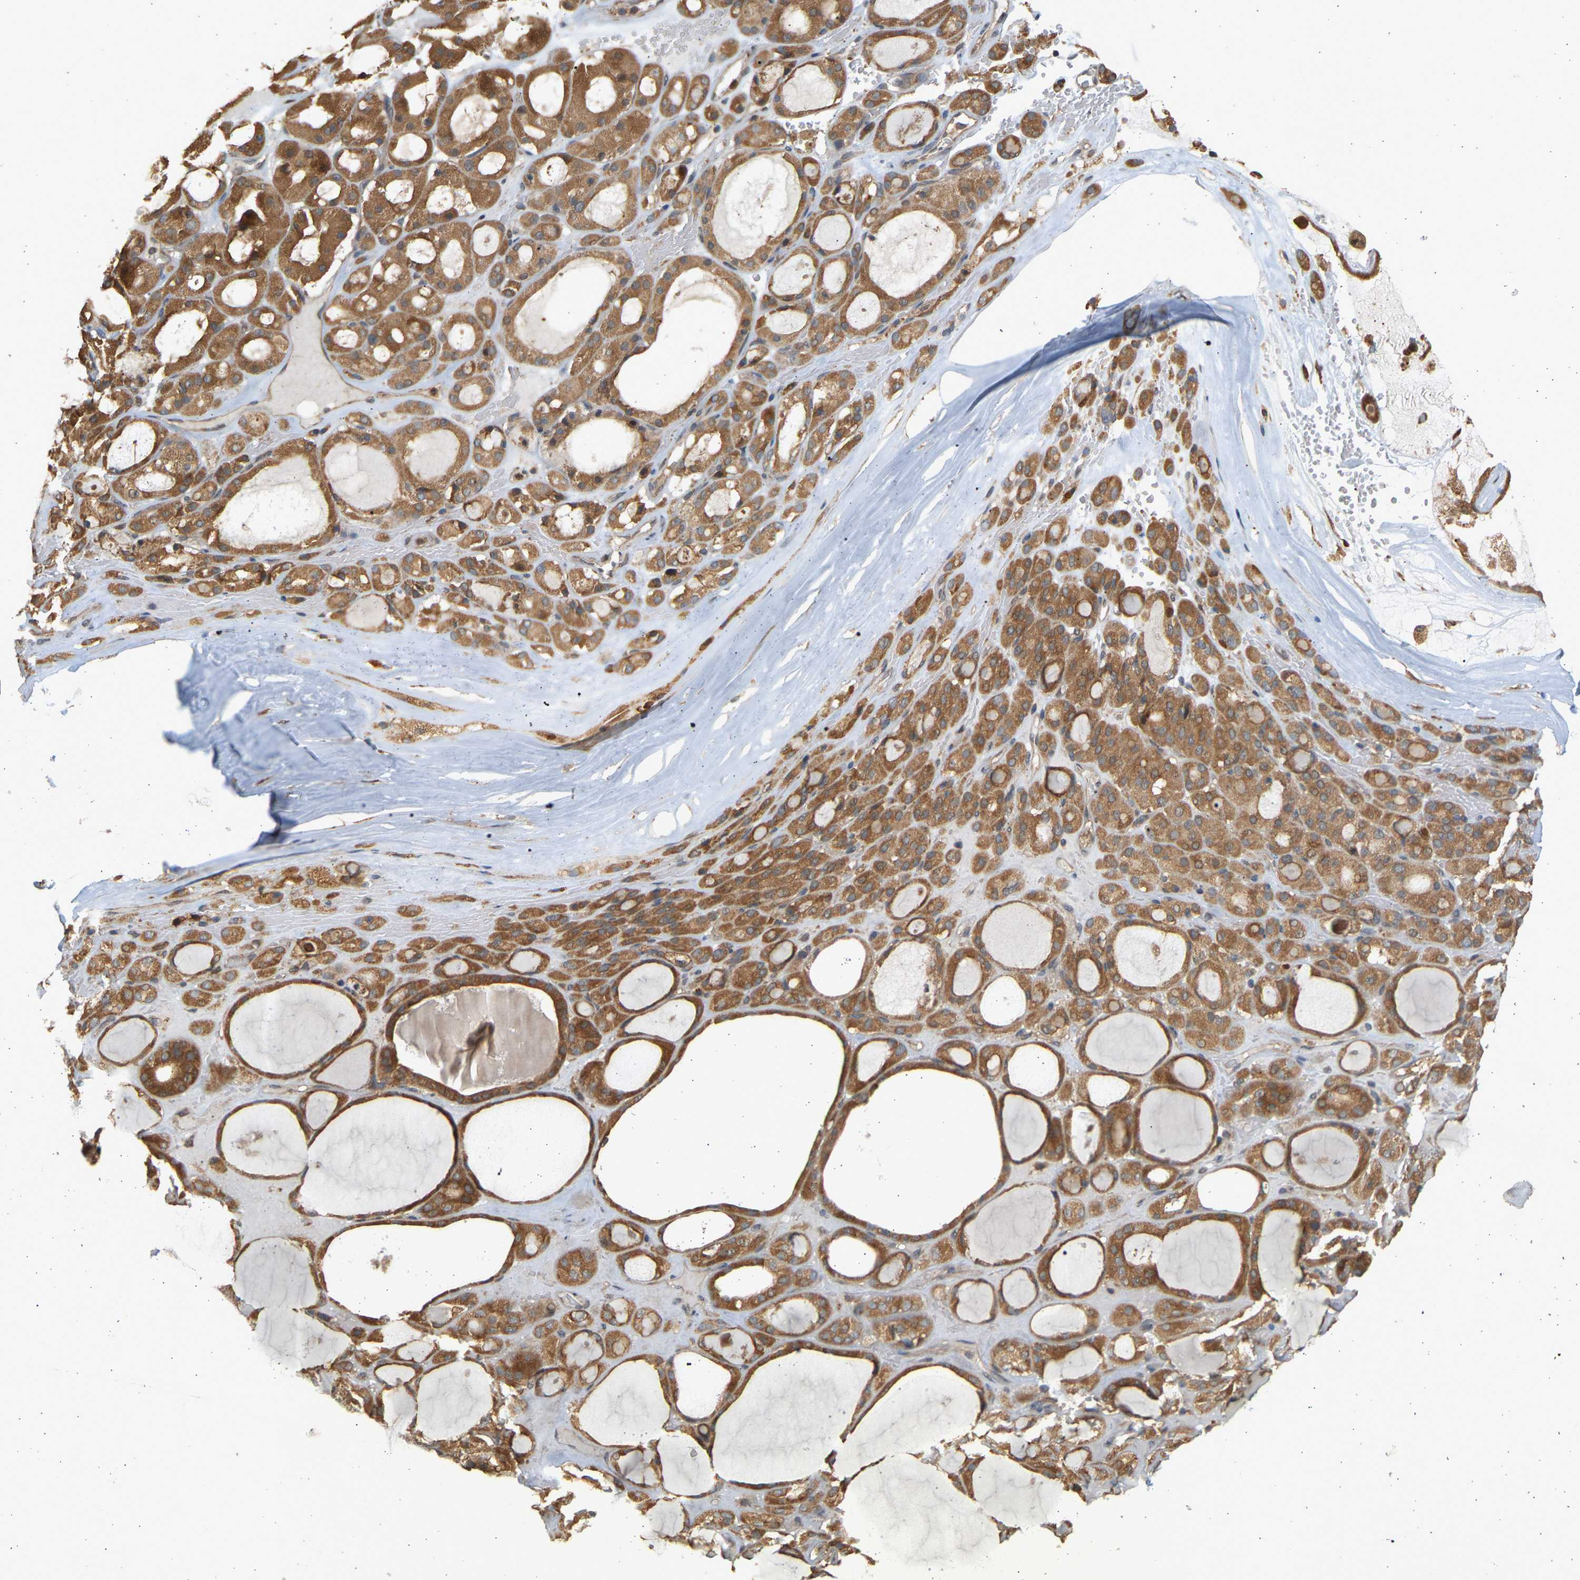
{"staining": {"intensity": "moderate", "quantity": ">75%", "location": "cytoplasmic/membranous"}, "tissue": "thyroid gland", "cell_type": "Glandular cells", "image_type": "normal", "snomed": [{"axis": "morphology", "description": "Normal tissue, NOS"}, {"axis": "morphology", "description": "Carcinoma, NOS"}, {"axis": "topography", "description": "Thyroid gland"}], "caption": "Protein staining demonstrates moderate cytoplasmic/membranous staining in about >75% of glandular cells in normal thyroid gland. Using DAB (brown) and hematoxylin (blue) stains, captured at high magnification using brightfield microscopy.", "gene": "B4GALT6", "patient": {"sex": "female", "age": 86}}